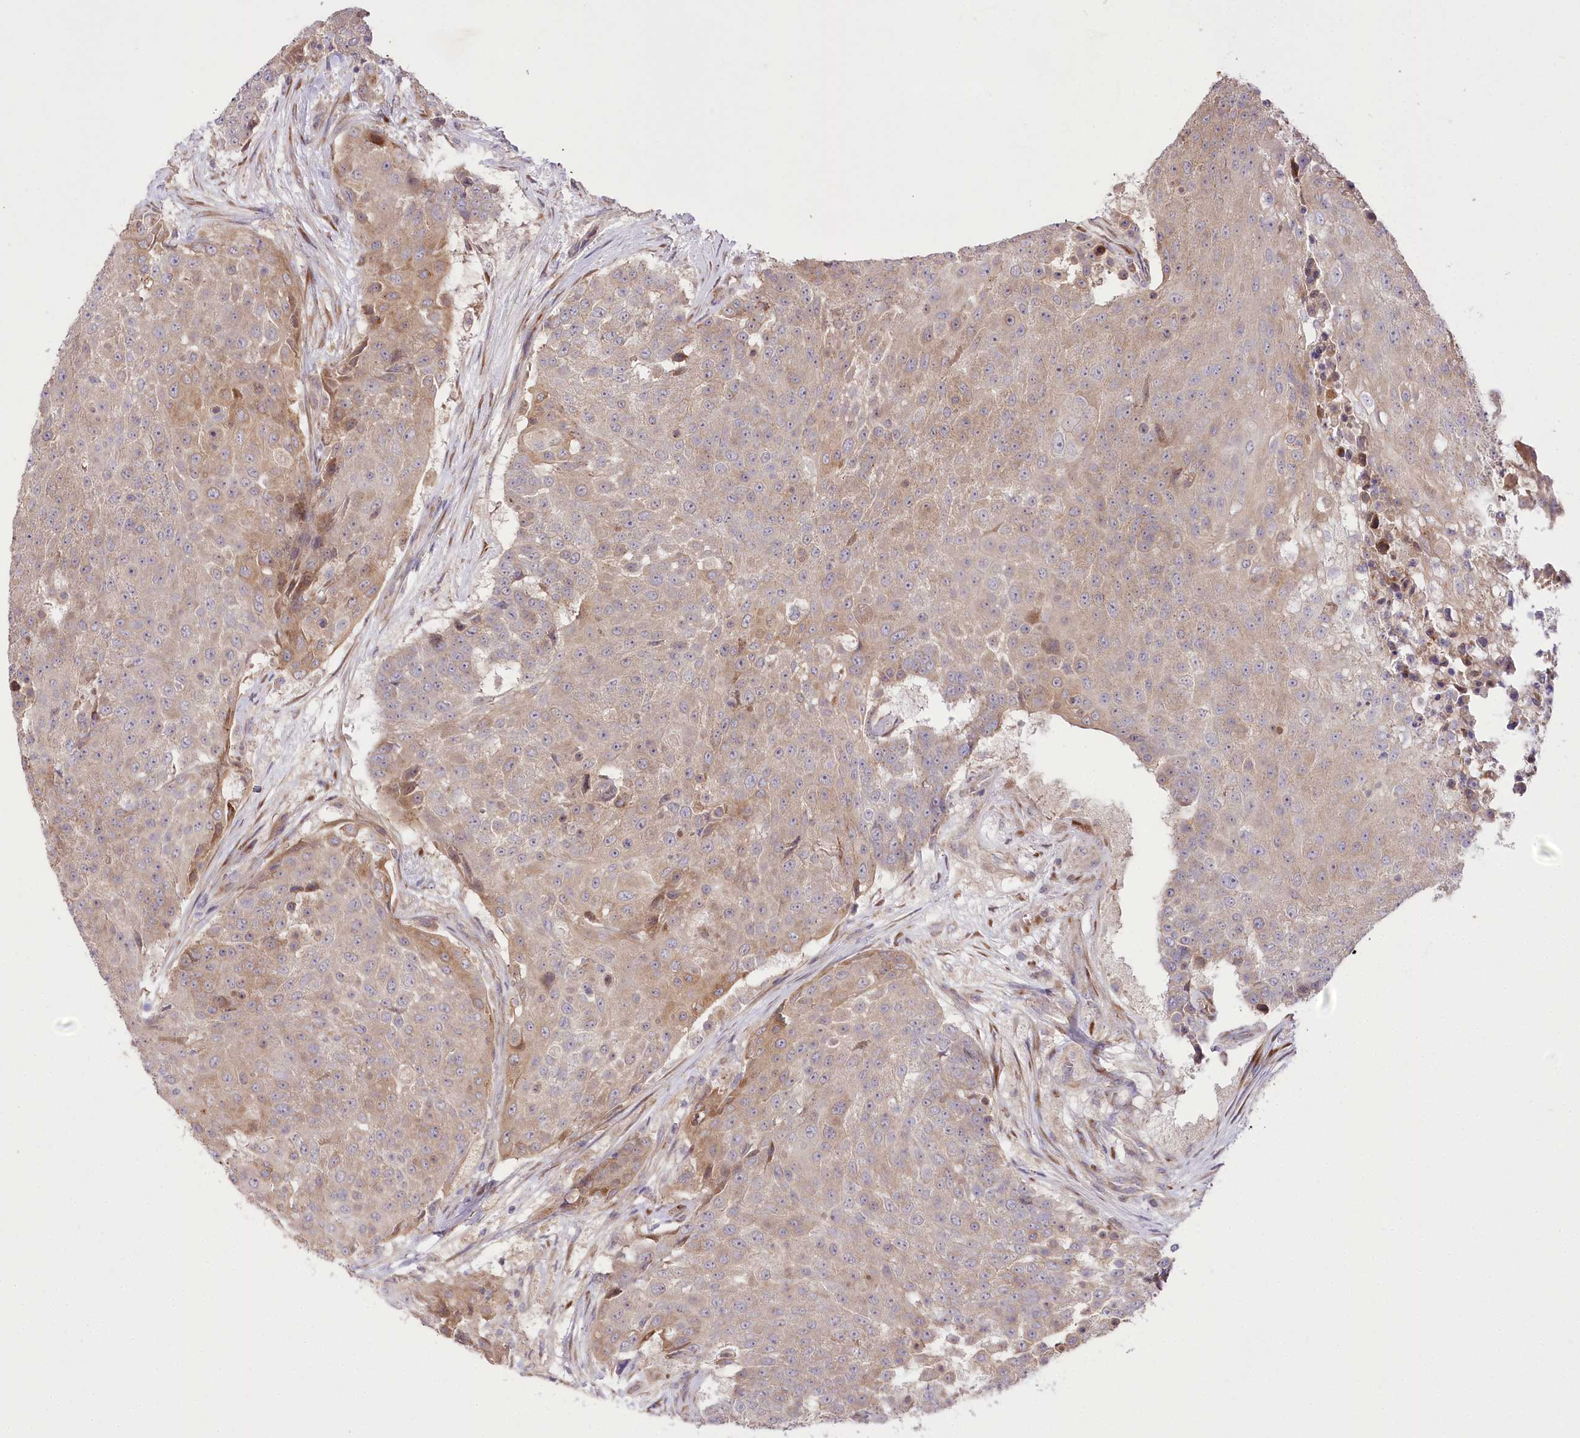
{"staining": {"intensity": "moderate", "quantity": "<25%", "location": "cytoplasmic/membranous"}, "tissue": "urothelial cancer", "cell_type": "Tumor cells", "image_type": "cancer", "snomed": [{"axis": "morphology", "description": "Urothelial carcinoma, High grade"}, {"axis": "topography", "description": "Urinary bladder"}], "caption": "IHC staining of high-grade urothelial carcinoma, which shows low levels of moderate cytoplasmic/membranous staining in about <25% of tumor cells indicating moderate cytoplasmic/membranous protein positivity. The staining was performed using DAB (3,3'-diaminobenzidine) (brown) for protein detection and nuclei were counterstained in hematoxylin (blue).", "gene": "TRUB1", "patient": {"sex": "female", "age": 63}}